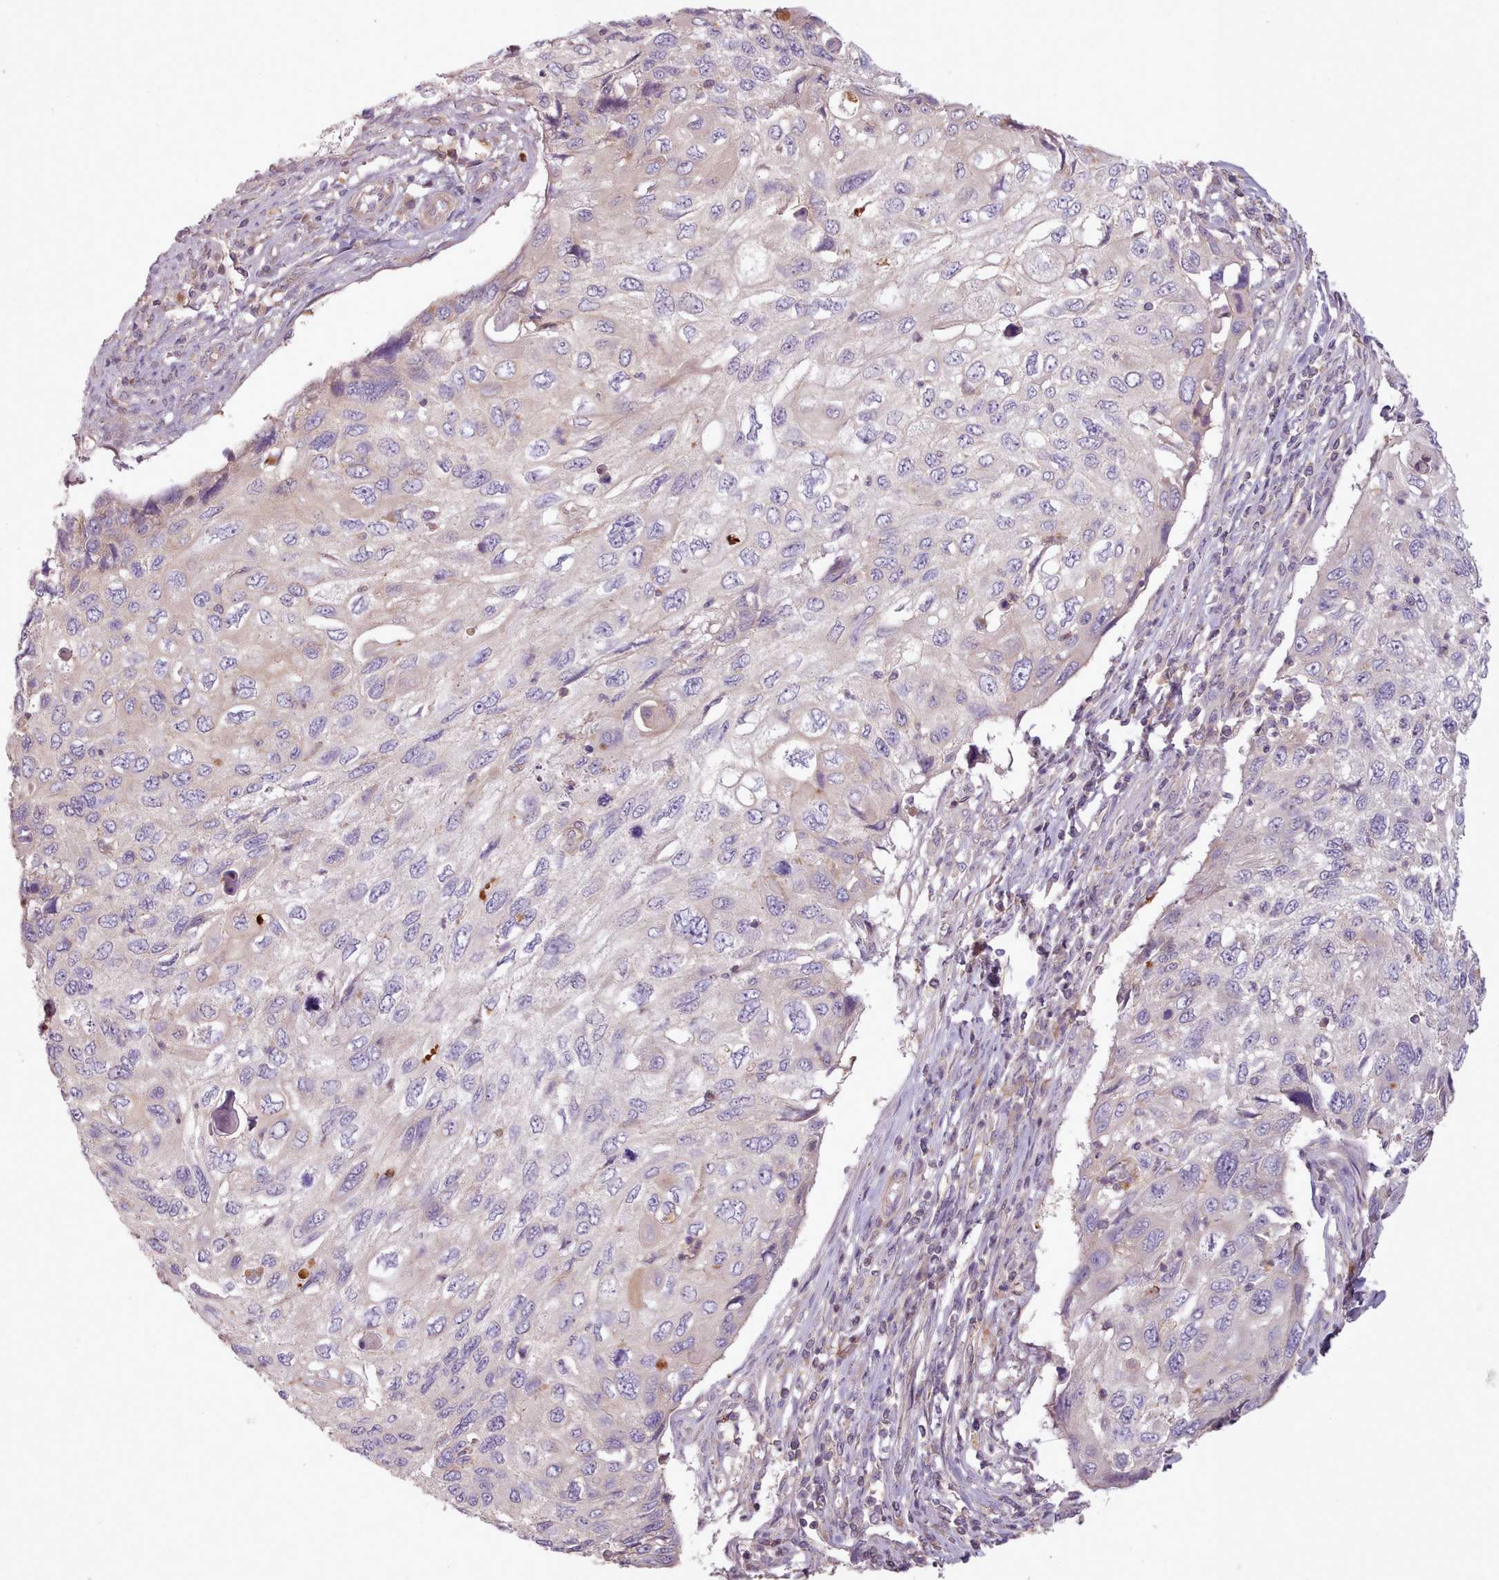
{"staining": {"intensity": "negative", "quantity": "none", "location": "none"}, "tissue": "cervical cancer", "cell_type": "Tumor cells", "image_type": "cancer", "snomed": [{"axis": "morphology", "description": "Squamous cell carcinoma, NOS"}, {"axis": "topography", "description": "Cervix"}], "caption": "Tumor cells show no significant expression in cervical squamous cell carcinoma.", "gene": "NT5DC2", "patient": {"sex": "female", "age": 70}}